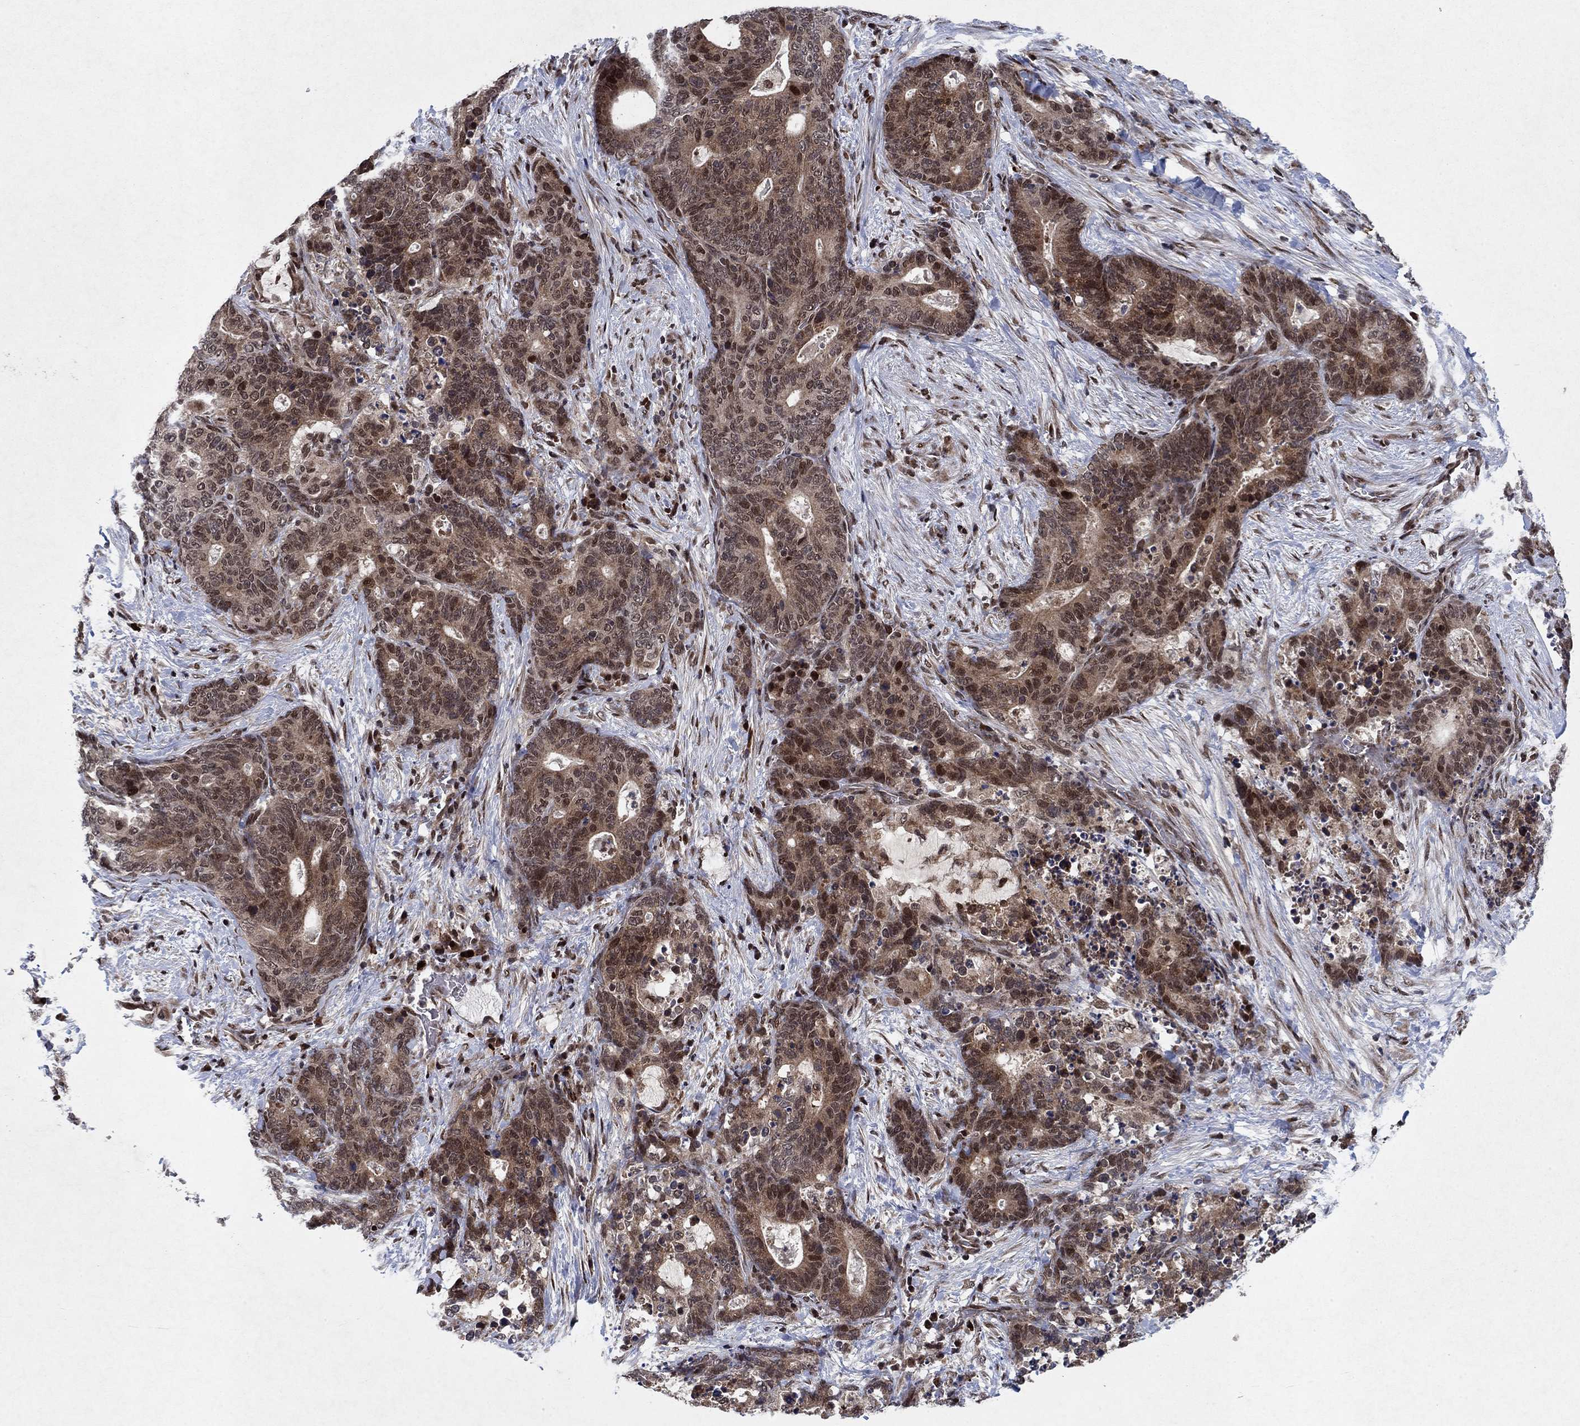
{"staining": {"intensity": "strong", "quantity": "<25%", "location": "cytoplasmic/membranous,nuclear"}, "tissue": "stomach cancer", "cell_type": "Tumor cells", "image_type": "cancer", "snomed": [{"axis": "morphology", "description": "Normal tissue, NOS"}, {"axis": "morphology", "description": "Adenocarcinoma, NOS"}, {"axis": "topography", "description": "Stomach"}], "caption": "Immunohistochemistry (IHC) (DAB) staining of human stomach adenocarcinoma displays strong cytoplasmic/membranous and nuclear protein staining in approximately <25% of tumor cells. (brown staining indicates protein expression, while blue staining denotes nuclei).", "gene": "PRICKLE4", "patient": {"sex": "female", "age": 64}}